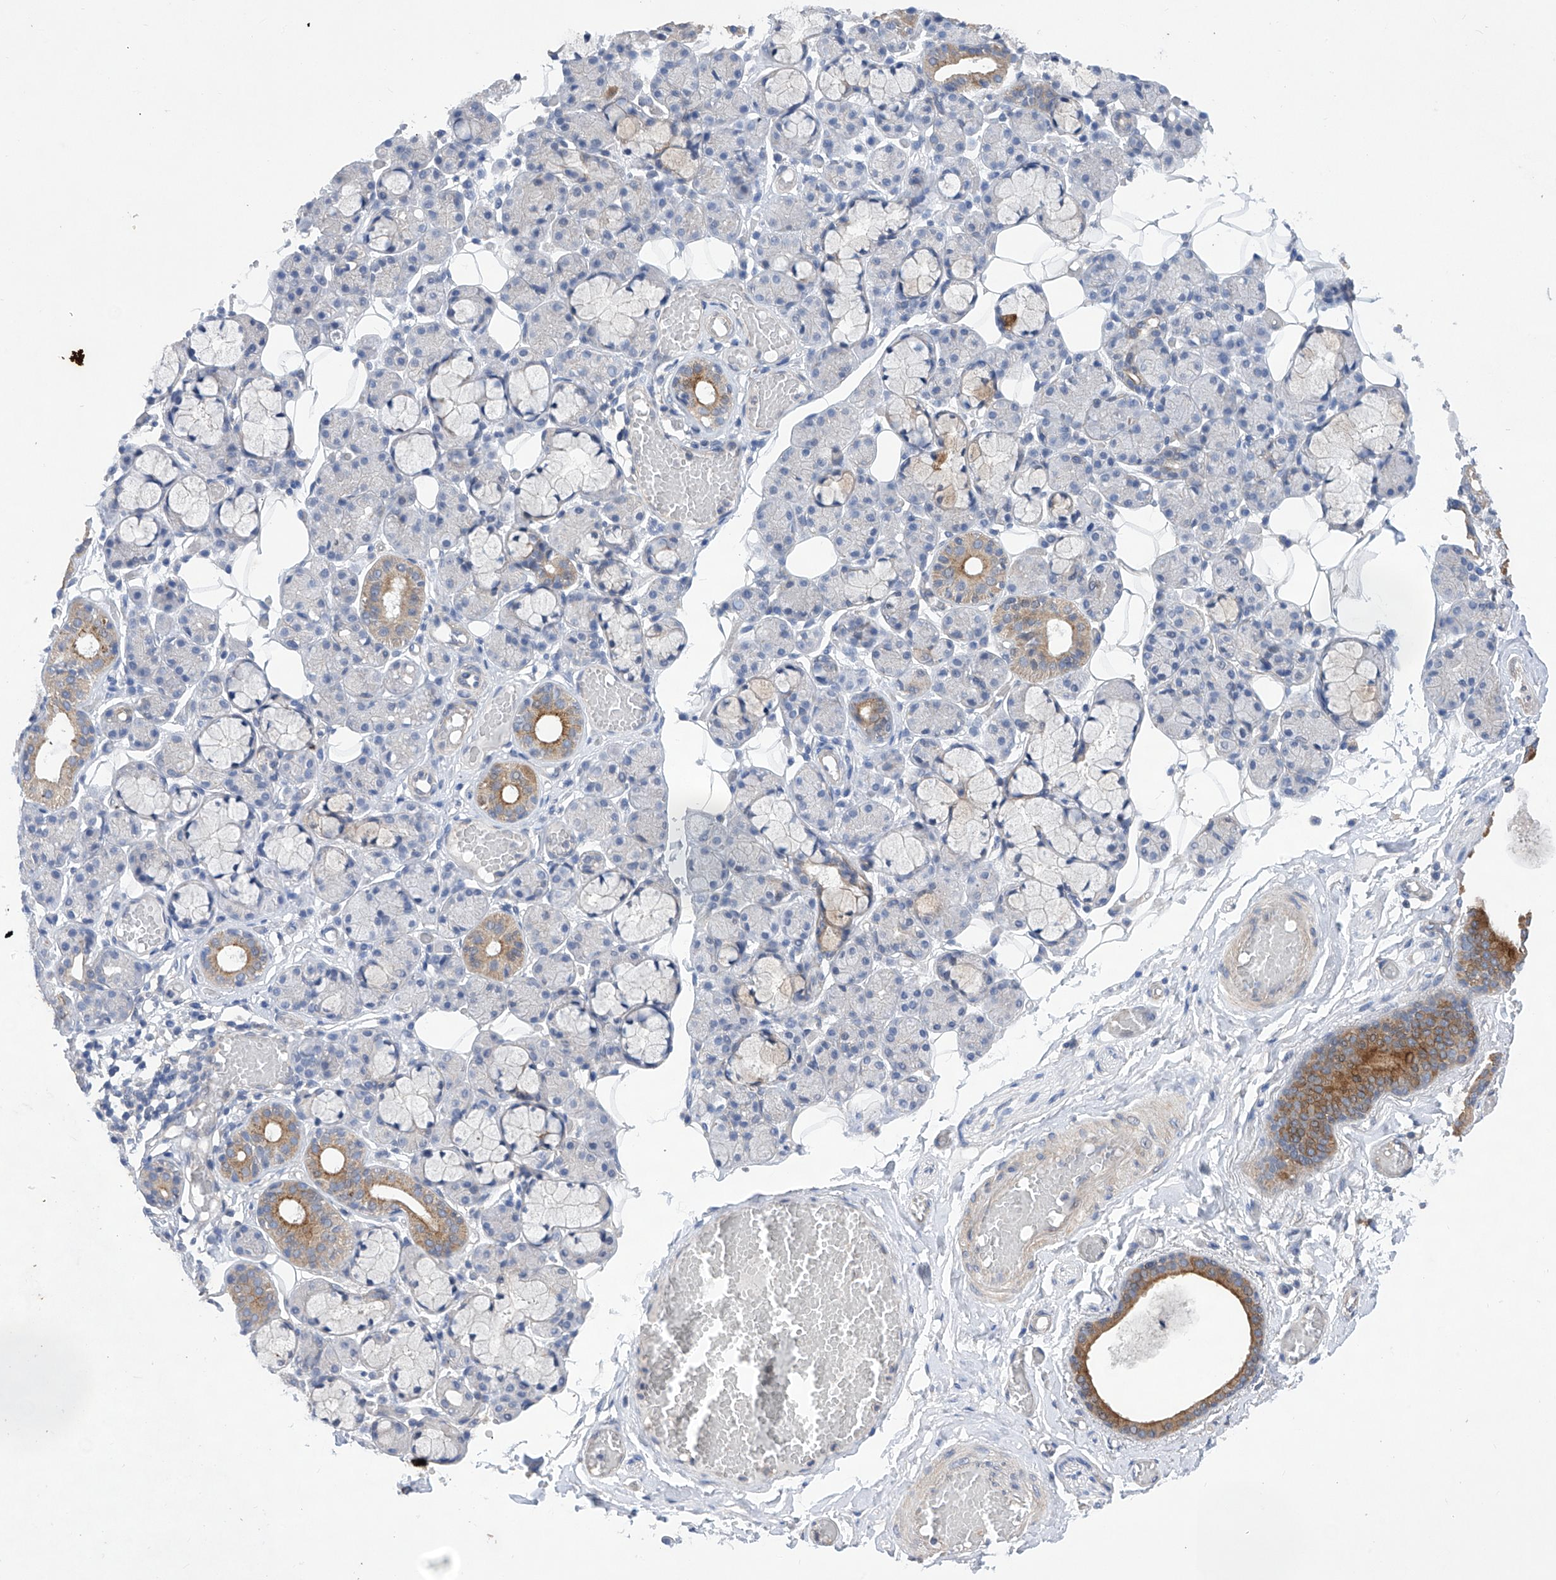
{"staining": {"intensity": "moderate", "quantity": "<25%", "location": "cytoplasmic/membranous"}, "tissue": "salivary gland", "cell_type": "Glandular cells", "image_type": "normal", "snomed": [{"axis": "morphology", "description": "Normal tissue, NOS"}, {"axis": "topography", "description": "Salivary gland"}], "caption": "IHC photomicrograph of unremarkable salivary gland stained for a protein (brown), which exhibits low levels of moderate cytoplasmic/membranous positivity in approximately <25% of glandular cells.", "gene": "KIFC2", "patient": {"sex": "male", "age": 63}}